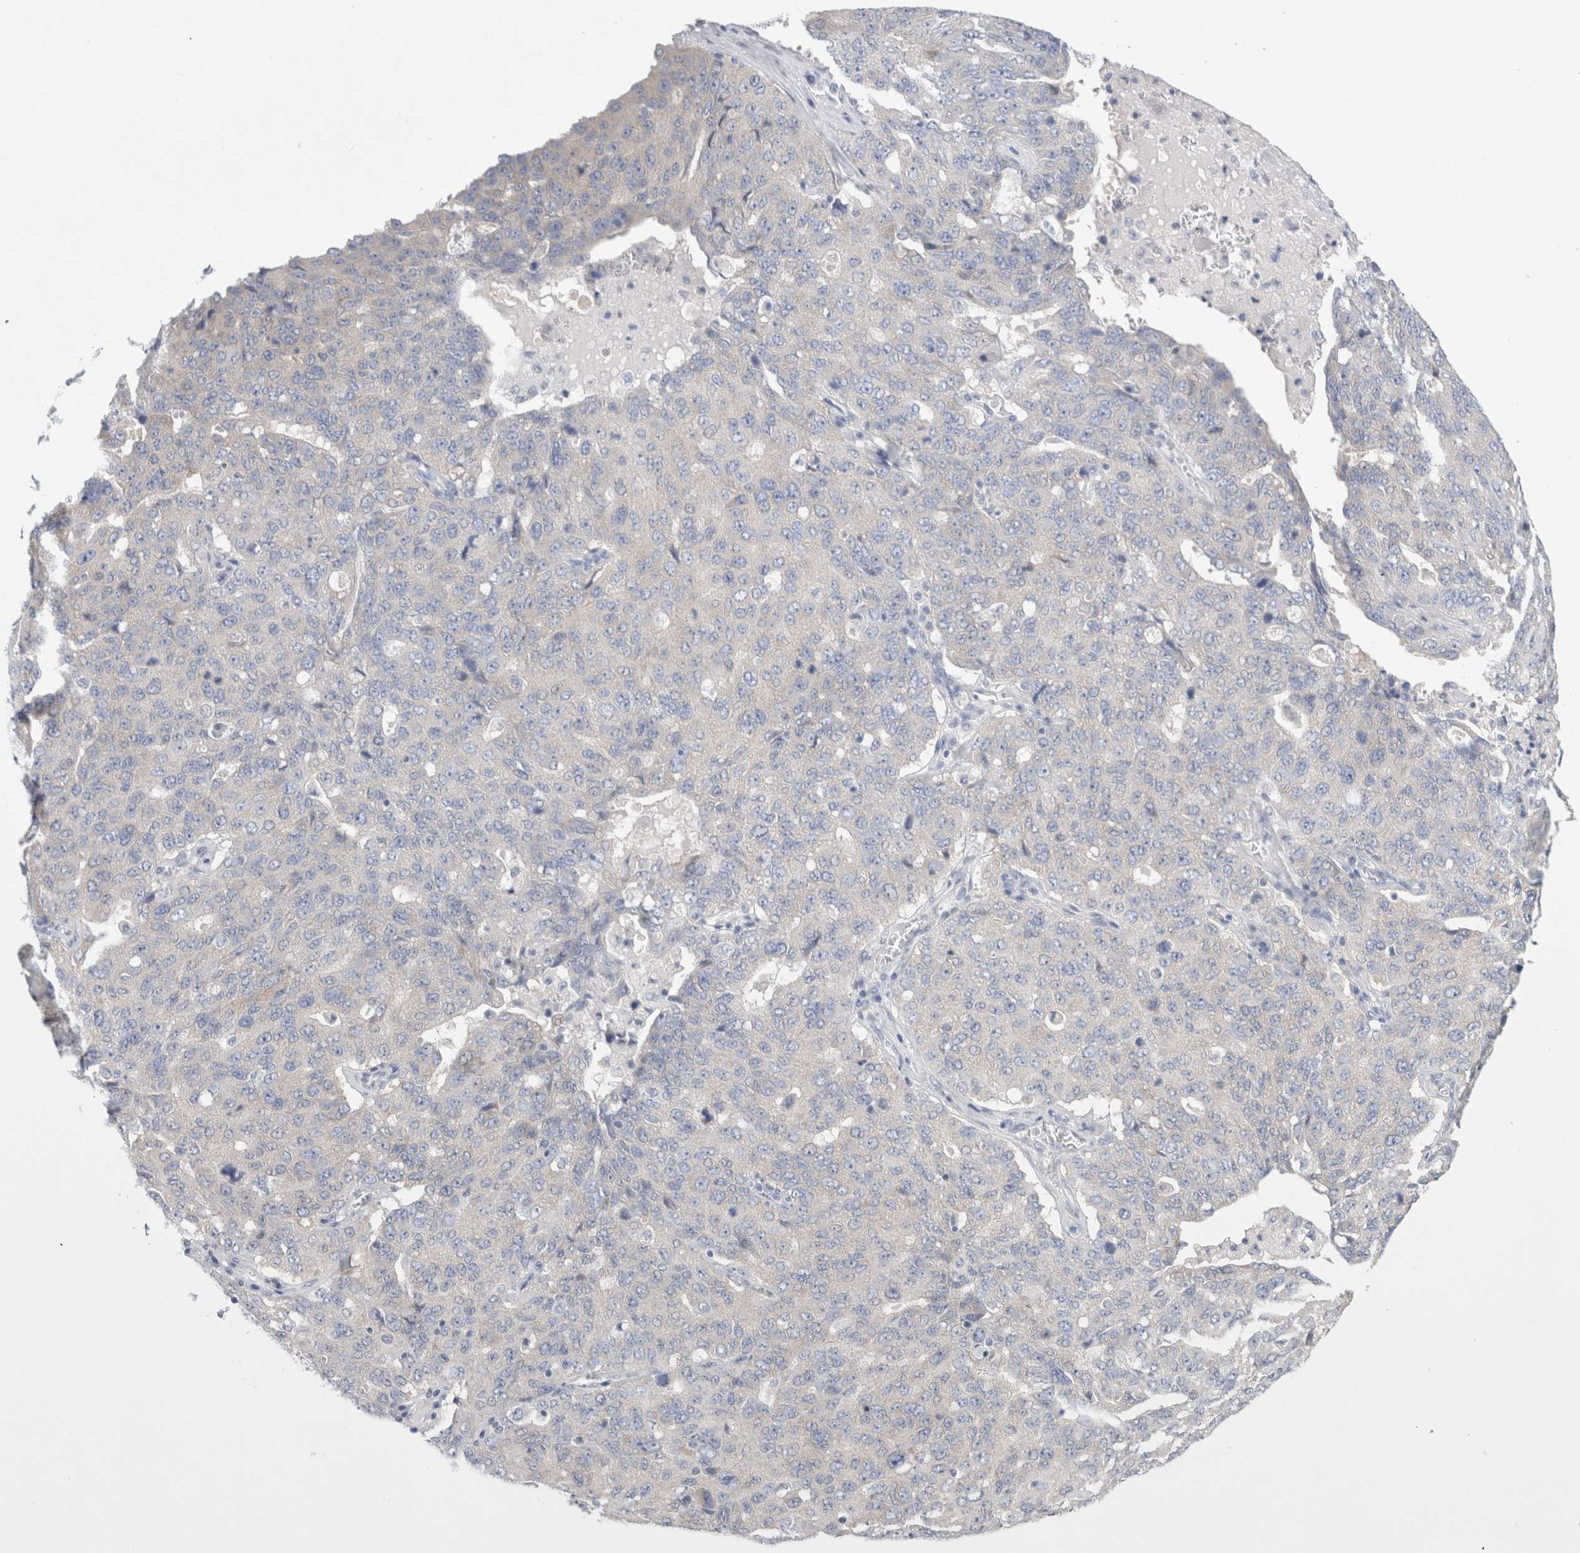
{"staining": {"intensity": "negative", "quantity": "none", "location": "none"}, "tissue": "ovarian cancer", "cell_type": "Tumor cells", "image_type": "cancer", "snomed": [{"axis": "morphology", "description": "Carcinoma, endometroid"}, {"axis": "topography", "description": "Ovary"}], "caption": "The image reveals no staining of tumor cells in ovarian endometroid carcinoma.", "gene": "WIPF2", "patient": {"sex": "female", "age": 62}}